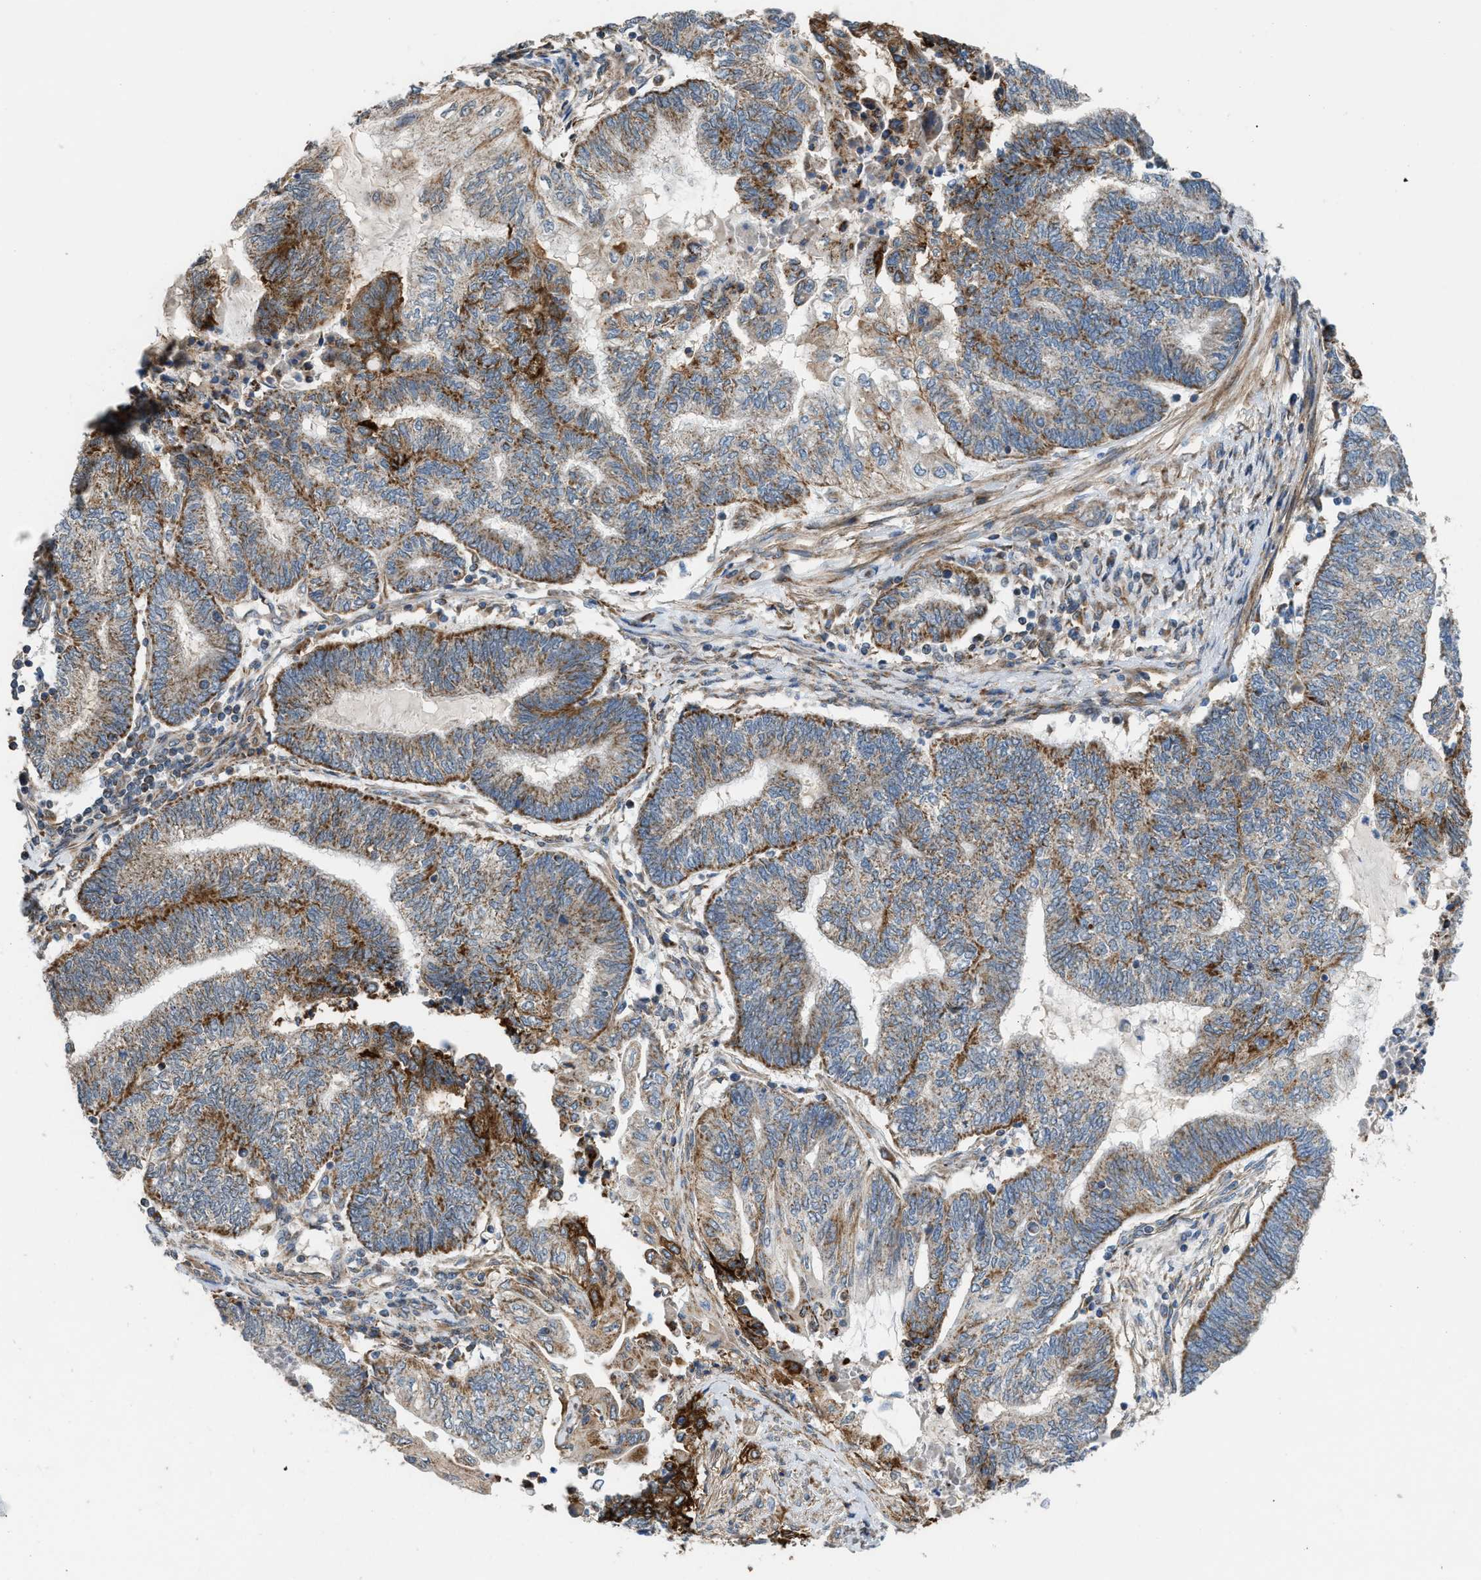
{"staining": {"intensity": "moderate", "quantity": ">75%", "location": "cytoplasmic/membranous"}, "tissue": "endometrial cancer", "cell_type": "Tumor cells", "image_type": "cancer", "snomed": [{"axis": "morphology", "description": "Adenocarcinoma, NOS"}, {"axis": "topography", "description": "Uterus"}, {"axis": "topography", "description": "Endometrium"}], "caption": "This histopathology image reveals endometrial adenocarcinoma stained with IHC to label a protein in brown. The cytoplasmic/membranous of tumor cells show moderate positivity for the protein. Nuclei are counter-stained blue.", "gene": "SLC10A3", "patient": {"sex": "female", "age": 70}}